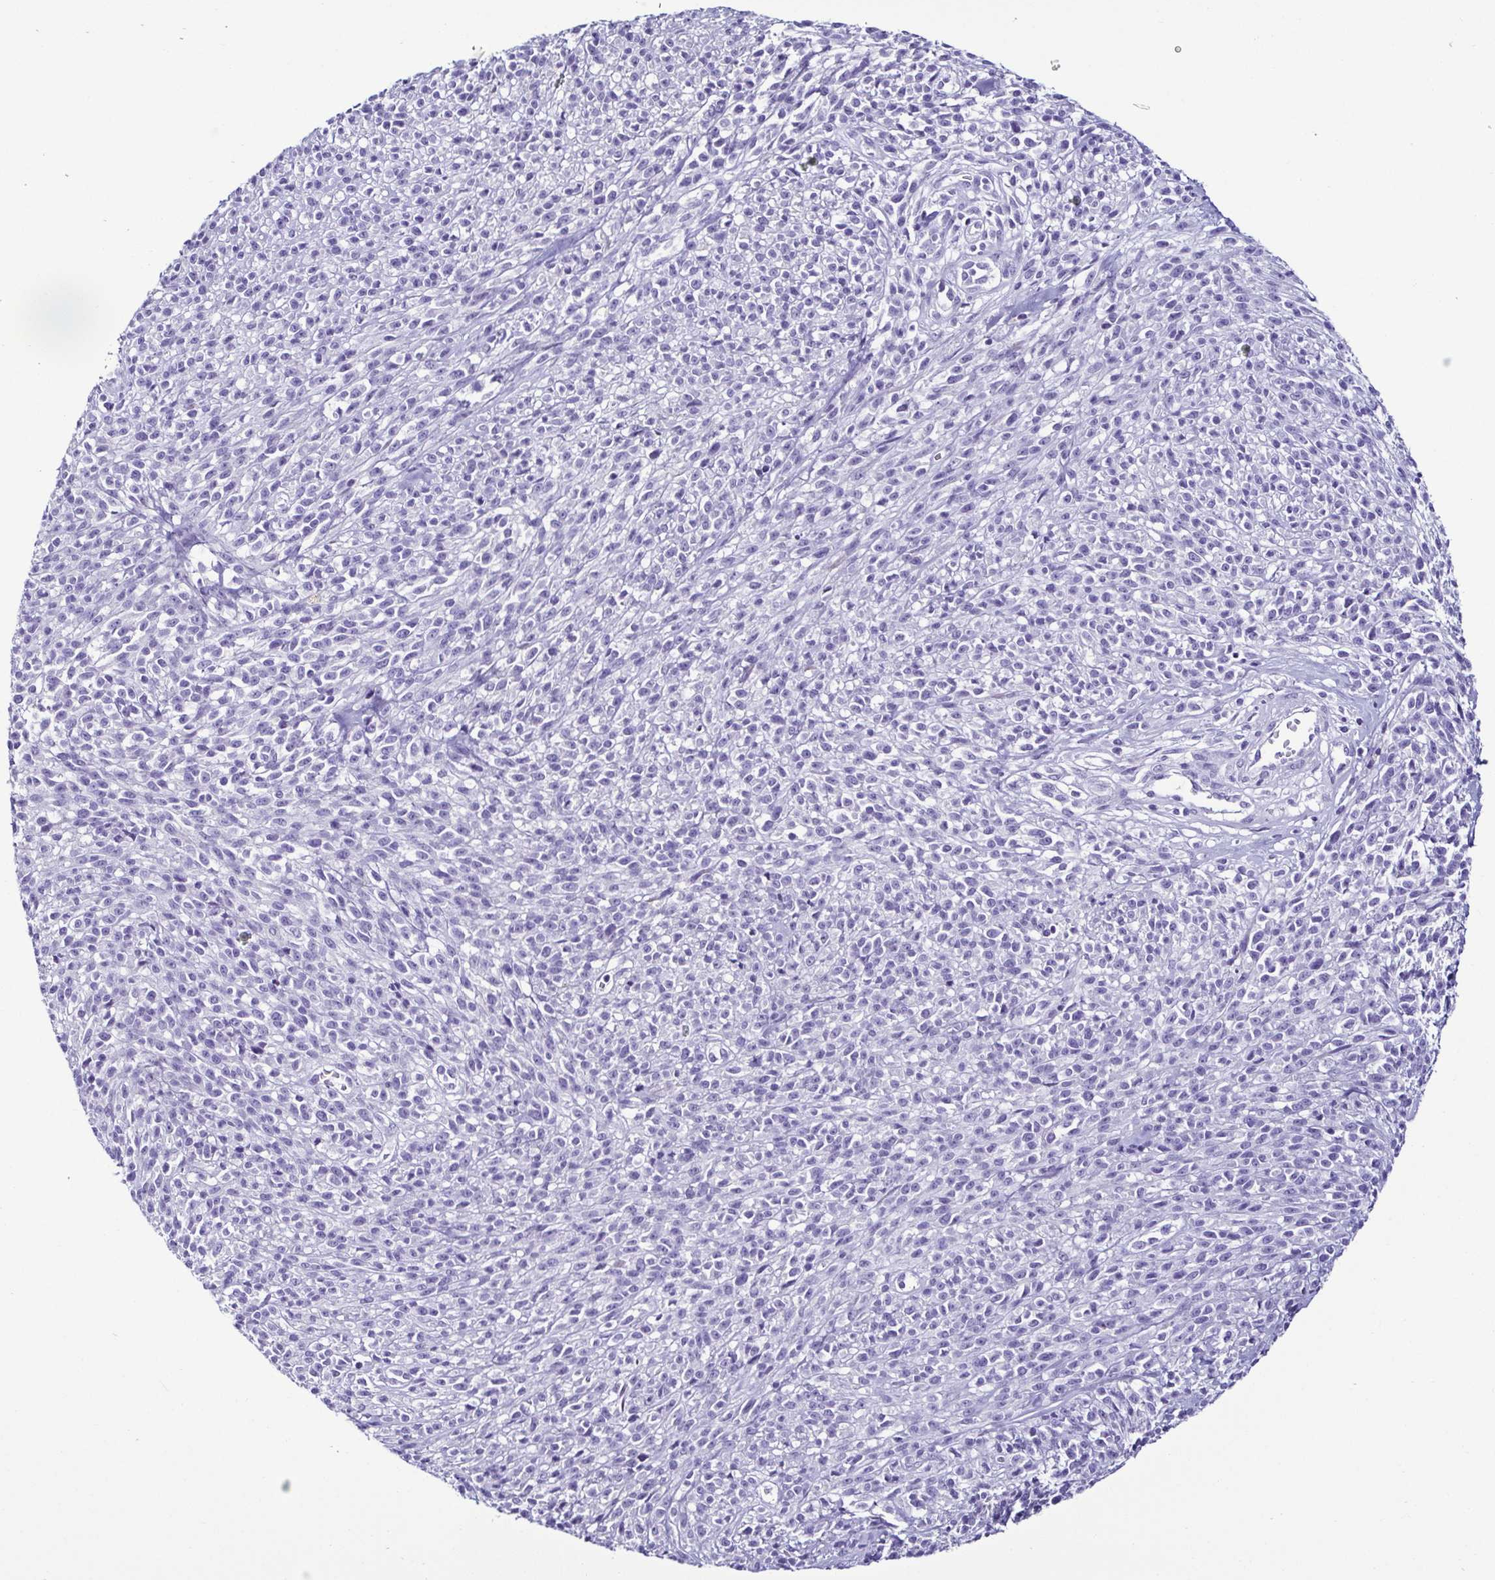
{"staining": {"intensity": "negative", "quantity": "none", "location": "none"}, "tissue": "melanoma", "cell_type": "Tumor cells", "image_type": "cancer", "snomed": [{"axis": "morphology", "description": "Malignant melanoma, NOS"}, {"axis": "topography", "description": "Skin"}, {"axis": "topography", "description": "Skin of trunk"}], "caption": "An image of melanoma stained for a protein displays no brown staining in tumor cells. (DAB immunohistochemistry (IHC) with hematoxylin counter stain).", "gene": "SRL", "patient": {"sex": "male", "age": 74}}